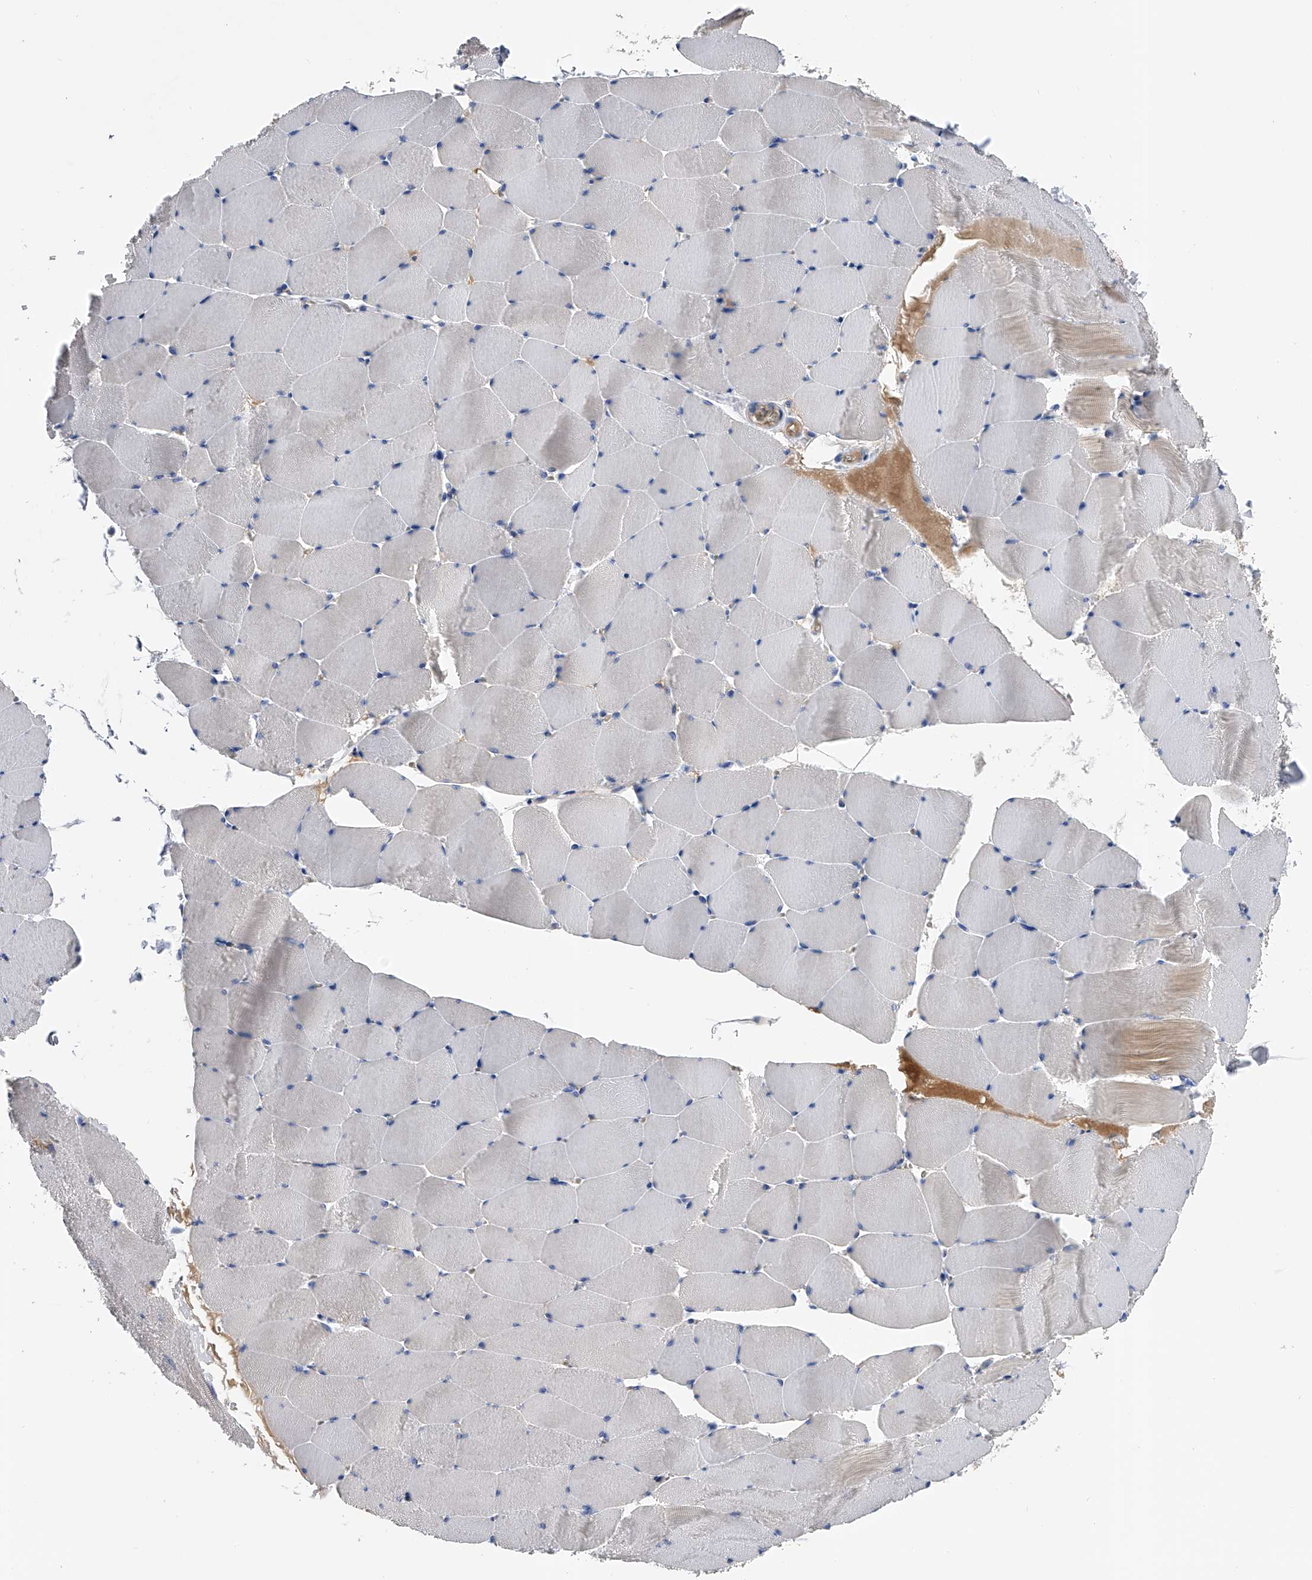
{"staining": {"intensity": "weak", "quantity": "25%-75%", "location": "cytoplasmic/membranous"}, "tissue": "skeletal muscle", "cell_type": "Myocytes", "image_type": "normal", "snomed": [{"axis": "morphology", "description": "Normal tissue, NOS"}, {"axis": "topography", "description": "Skeletal muscle"}], "caption": "The photomicrograph reveals a brown stain indicating the presence of a protein in the cytoplasmic/membranous of myocytes in skeletal muscle. (DAB (3,3'-diaminobenzidine) = brown stain, brightfield microscopy at high magnification).", "gene": "RWDD2A", "patient": {"sex": "male", "age": 62}}